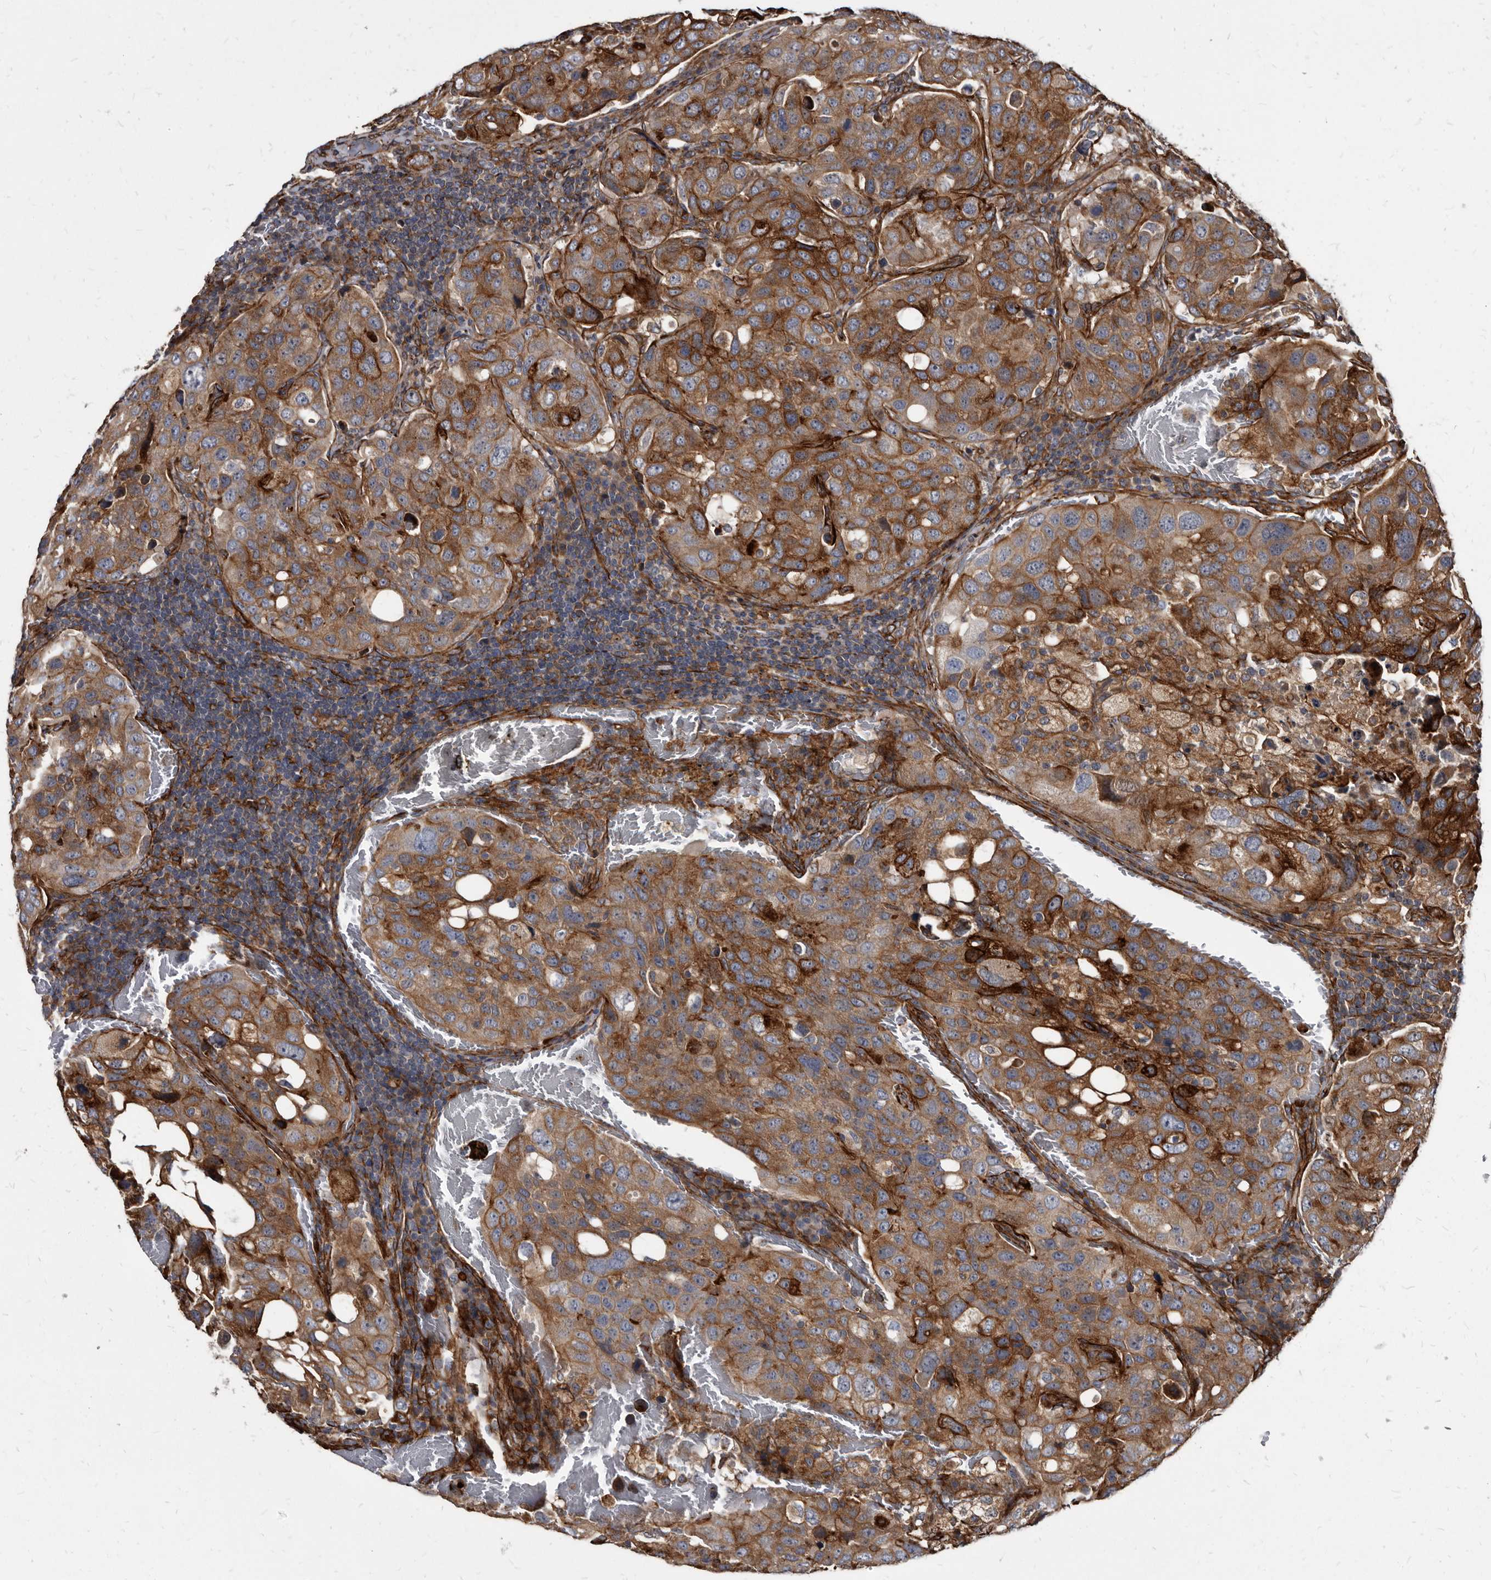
{"staining": {"intensity": "strong", "quantity": ">75%", "location": "cytoplasmic/membranous"}, "tissue": "urothelial cancer", "cell_type": "Tumor cells", "image_type": "cancer", "snomed": [{"axis": "morphology", "description": "Urothelial carcinoma, High grade"}, {"axis": "topography", "description": "Lymph node"}, {"axis": "topography", "description": "Urinary bladder"}], "caption": "Urothelial carcinoma (high-grade) was stained to show a protein in brown. There is high levels of strong cytoplasmic/membranous staining in about >75% of tumor cells. The staining was performed using DAB (3,3'-diaminobenzidine) to visualize the protein expression in brown, while the nuclei were stained in blue with hematoxylin (Magnification: 20x).", "gene": "KCTD20", "patient": {"sex": "male", "age": 51}}